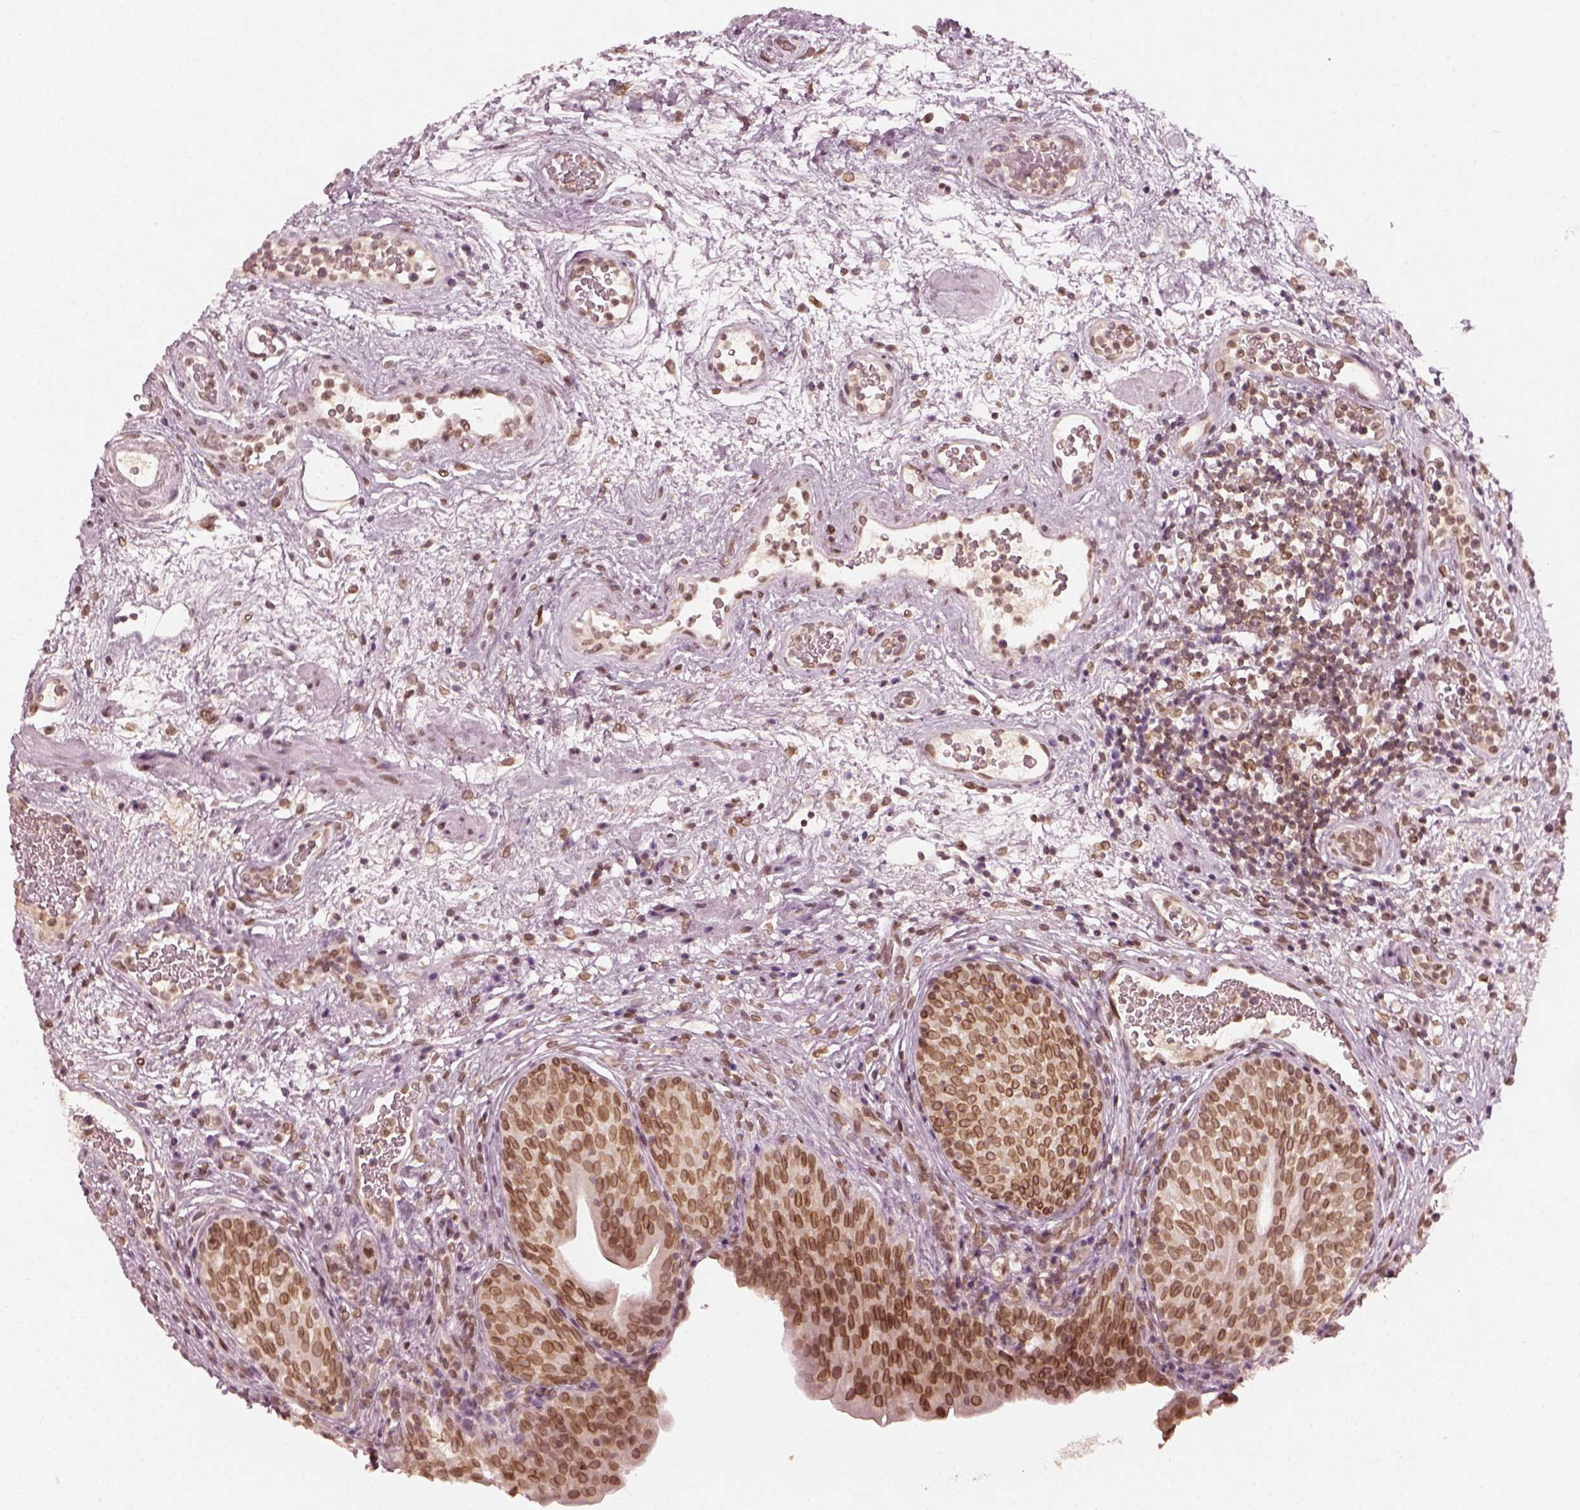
{"staining": {"intensity": "strong", "quantity": ">75%", "location": "cytoplasmic/membranous,nuclear"}, "tissue": "urinary bladder", "cell_type": "Urothelial cells", "image_type": "normal", "snomed": [{"axis": "morphology", "description": "Normal tissue, NOS"}, {"axis": "topography", "description": "Urinary bladder"}], "caption": "An IHC photomicrograph of unremarkable tissue is shown. Protein staining in brown highlights strong cytoplasmic/membranous,nuclear positivity in urinary bladder within urothelial cells.", "gene": "DCAF12", "patient": {"sex": "male", "age": 76}}